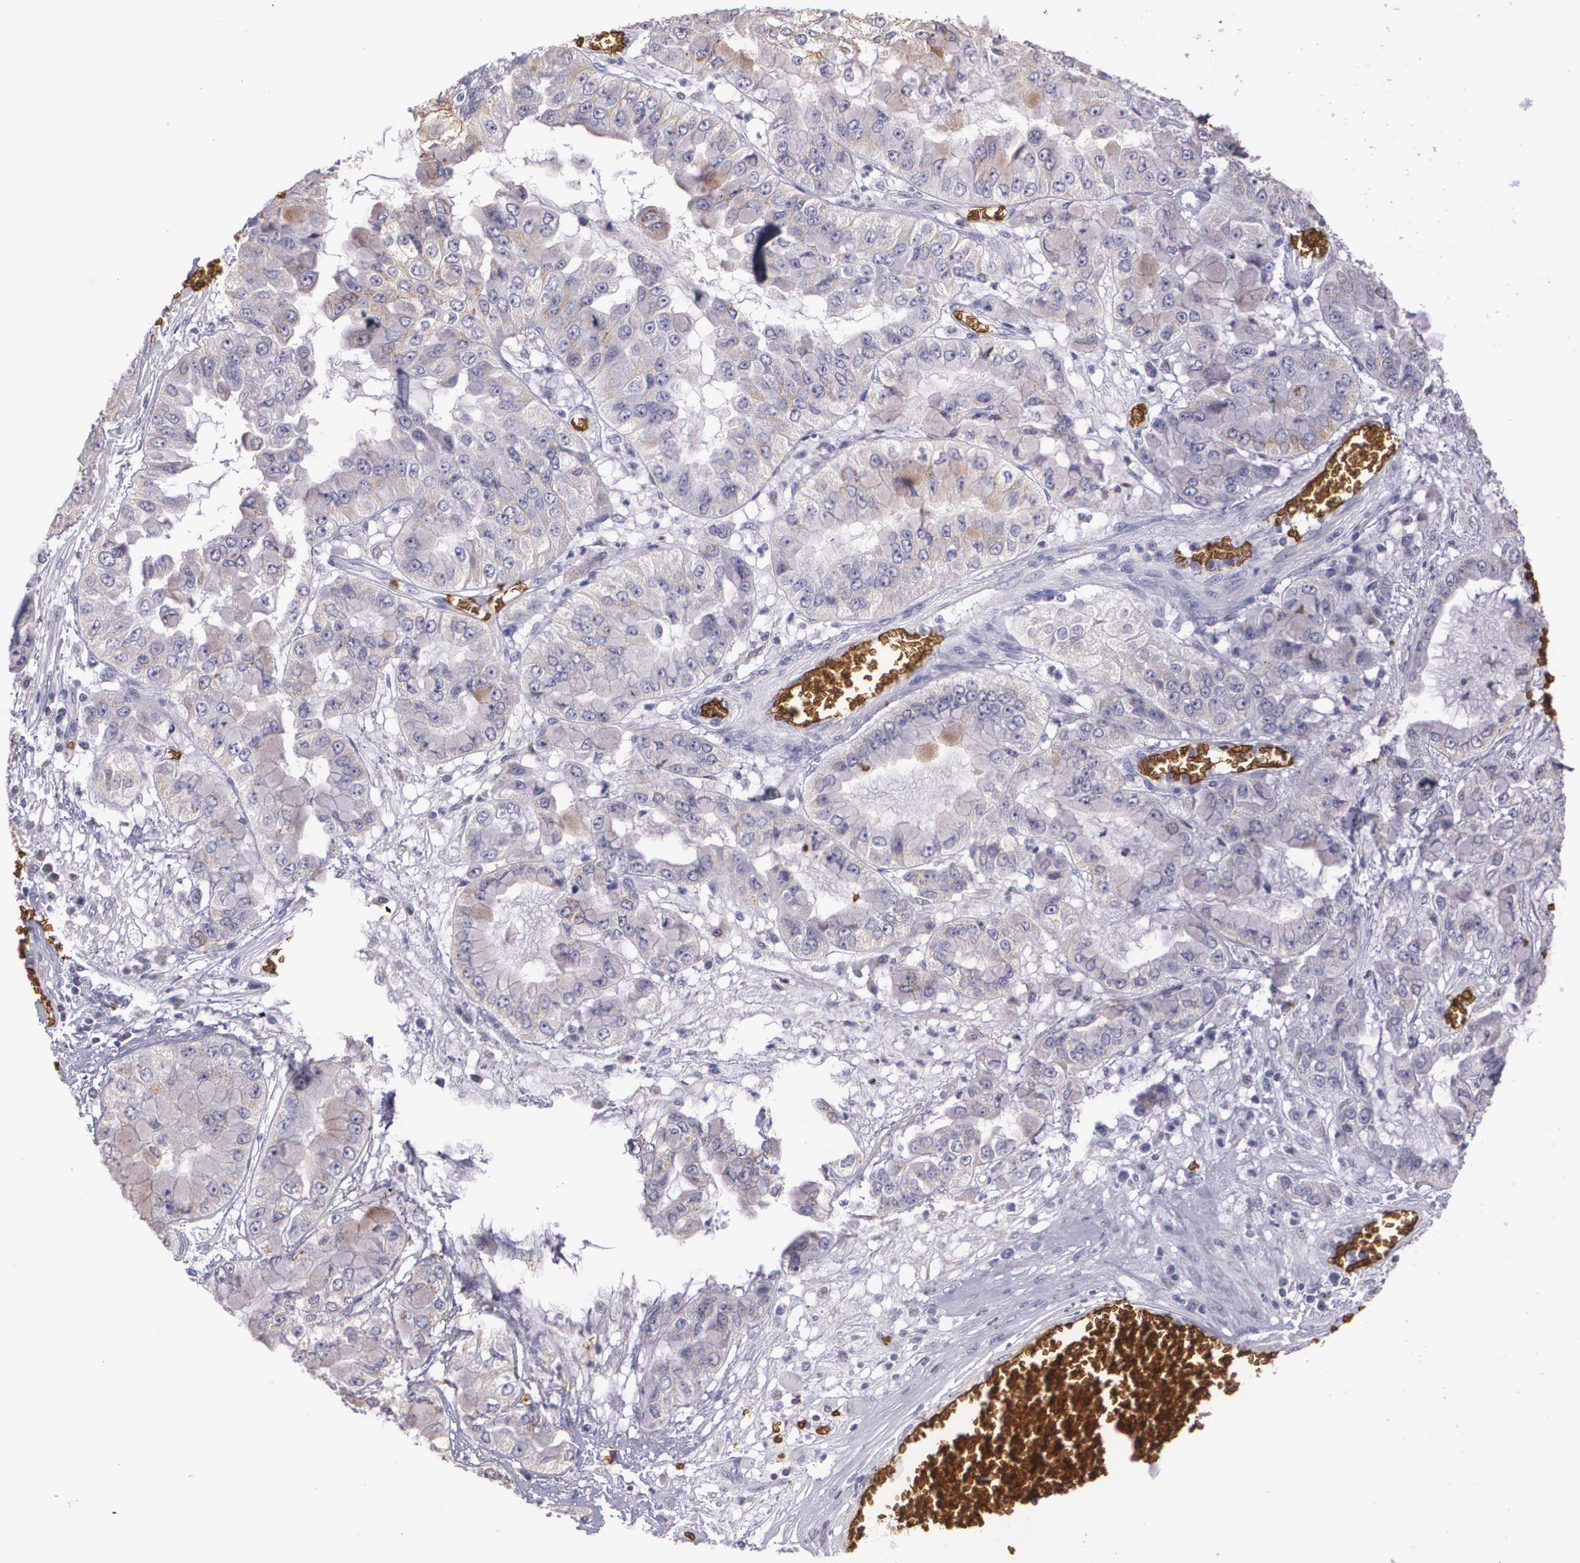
{"staining": {"intensity": "moderate", "quantity": ">75%", "location": "cytoplasmic/membranous"}, "tissue": "liver cancer", "cell_type": "Tumor cells", "image_type": "cancer", "snomed": [{"axis": "morphology", "description": "Cholangiocarcinoma"}, {"axis": "topography", "description": "Liver"}], "caption": "An IHC micrograph of neoplastic tissue is shown. Protein staining in brown labels moderate cytoplasmic/membranous positivity in liver cancer within tumor cells.", "gene": "SLC2A1", "patient": {"sex": "female", "age": 79}}